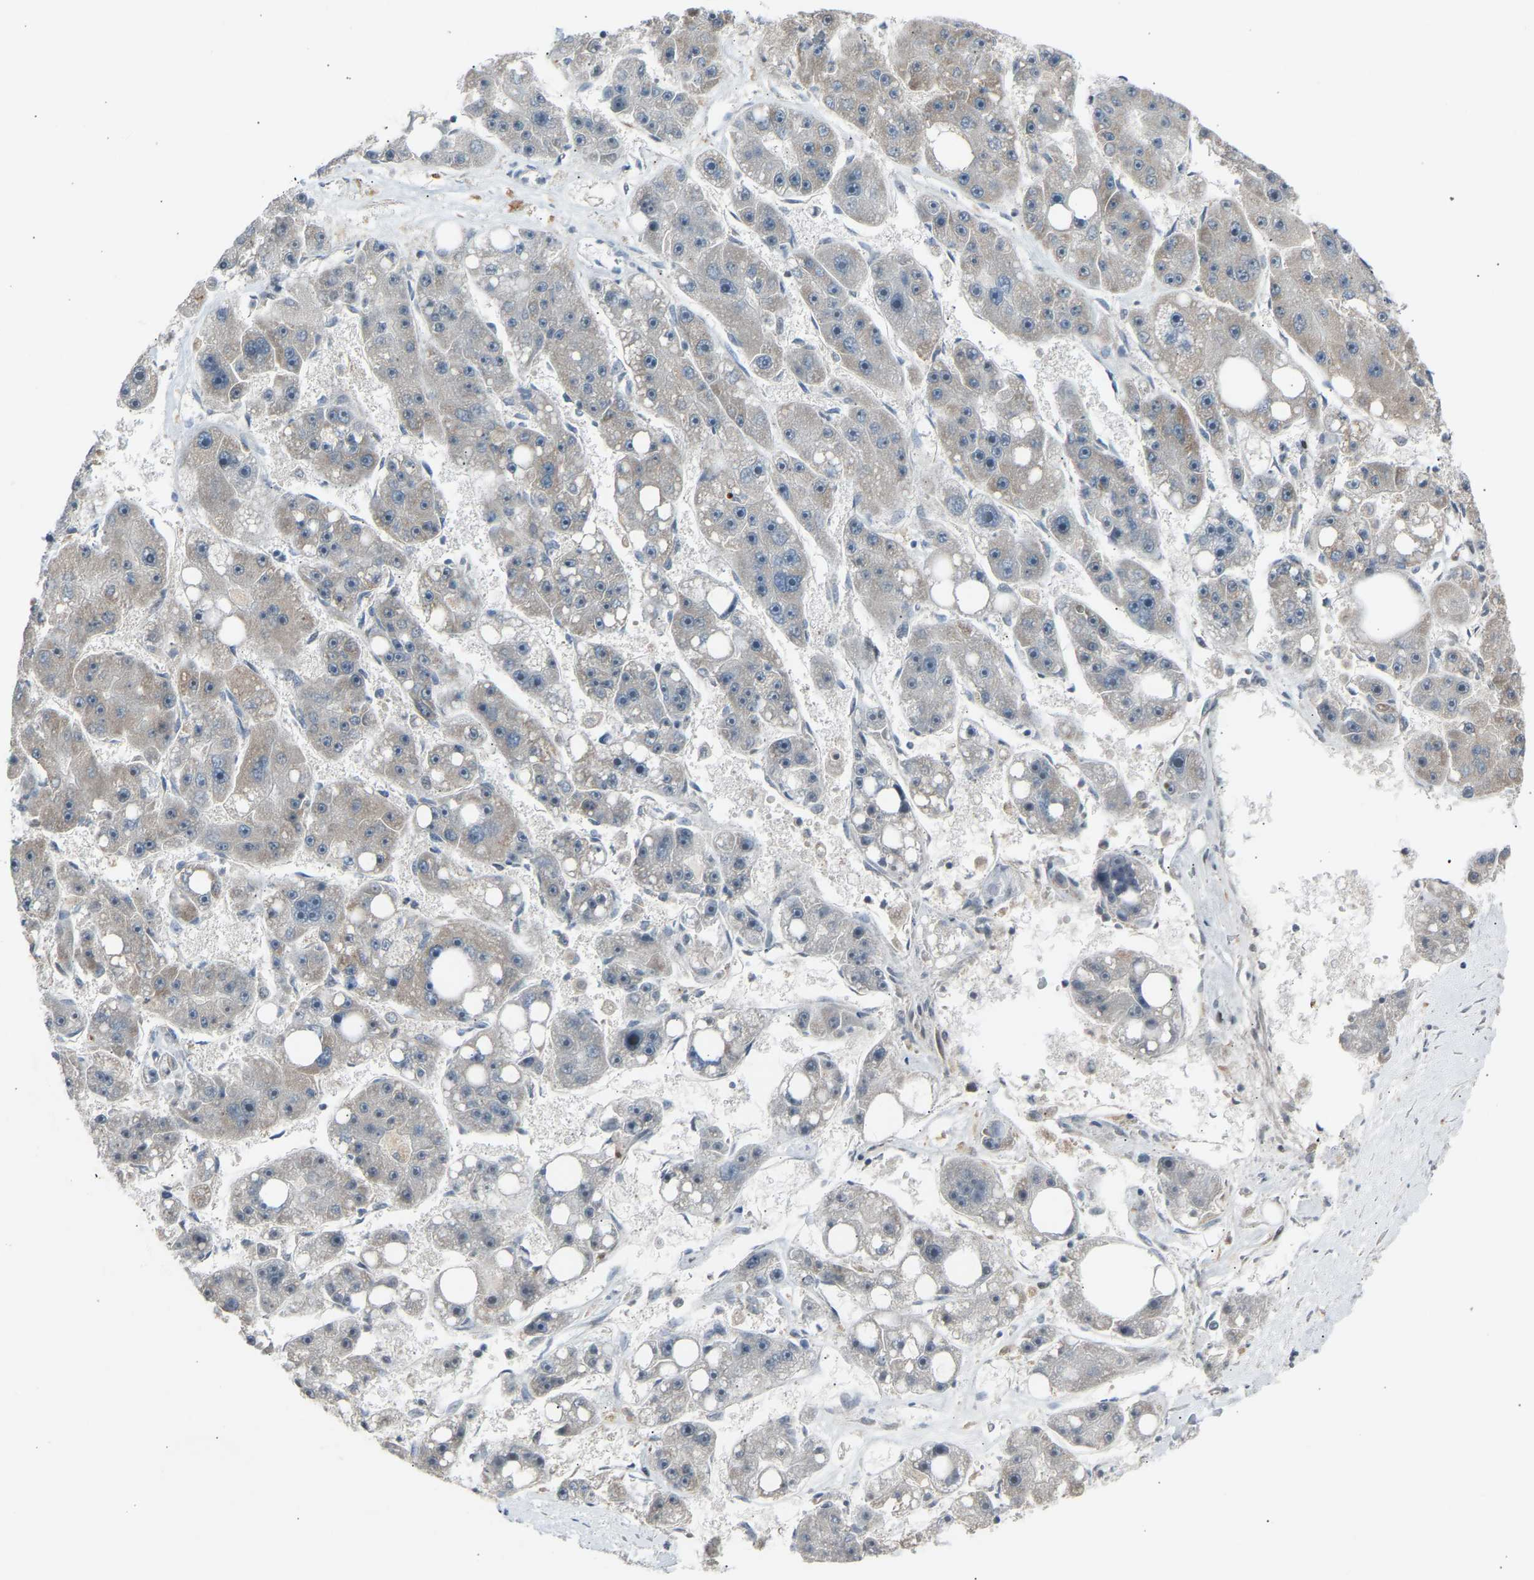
{"staining": {"intensity": "weak", "quantity": "<25%", "location": "cytoplasmic/membranous"}, "tissue": "liver cancer", "cell_type": "Tumor cells", "image_type": "cancer", "snomed": [{"axis": "morphology", "description": "Carcinoma, Hepatocellular, NOS"}, {"axis": "topography", "description": "Liver"}], "caption": "This is an immunohistochemistry (IHC) micrograph of human hepatocellular carcinoma (liver). There is no staining in tumor cells.", "gene": "SLIRP", "patient": {"sex": "female", "age": 61}}